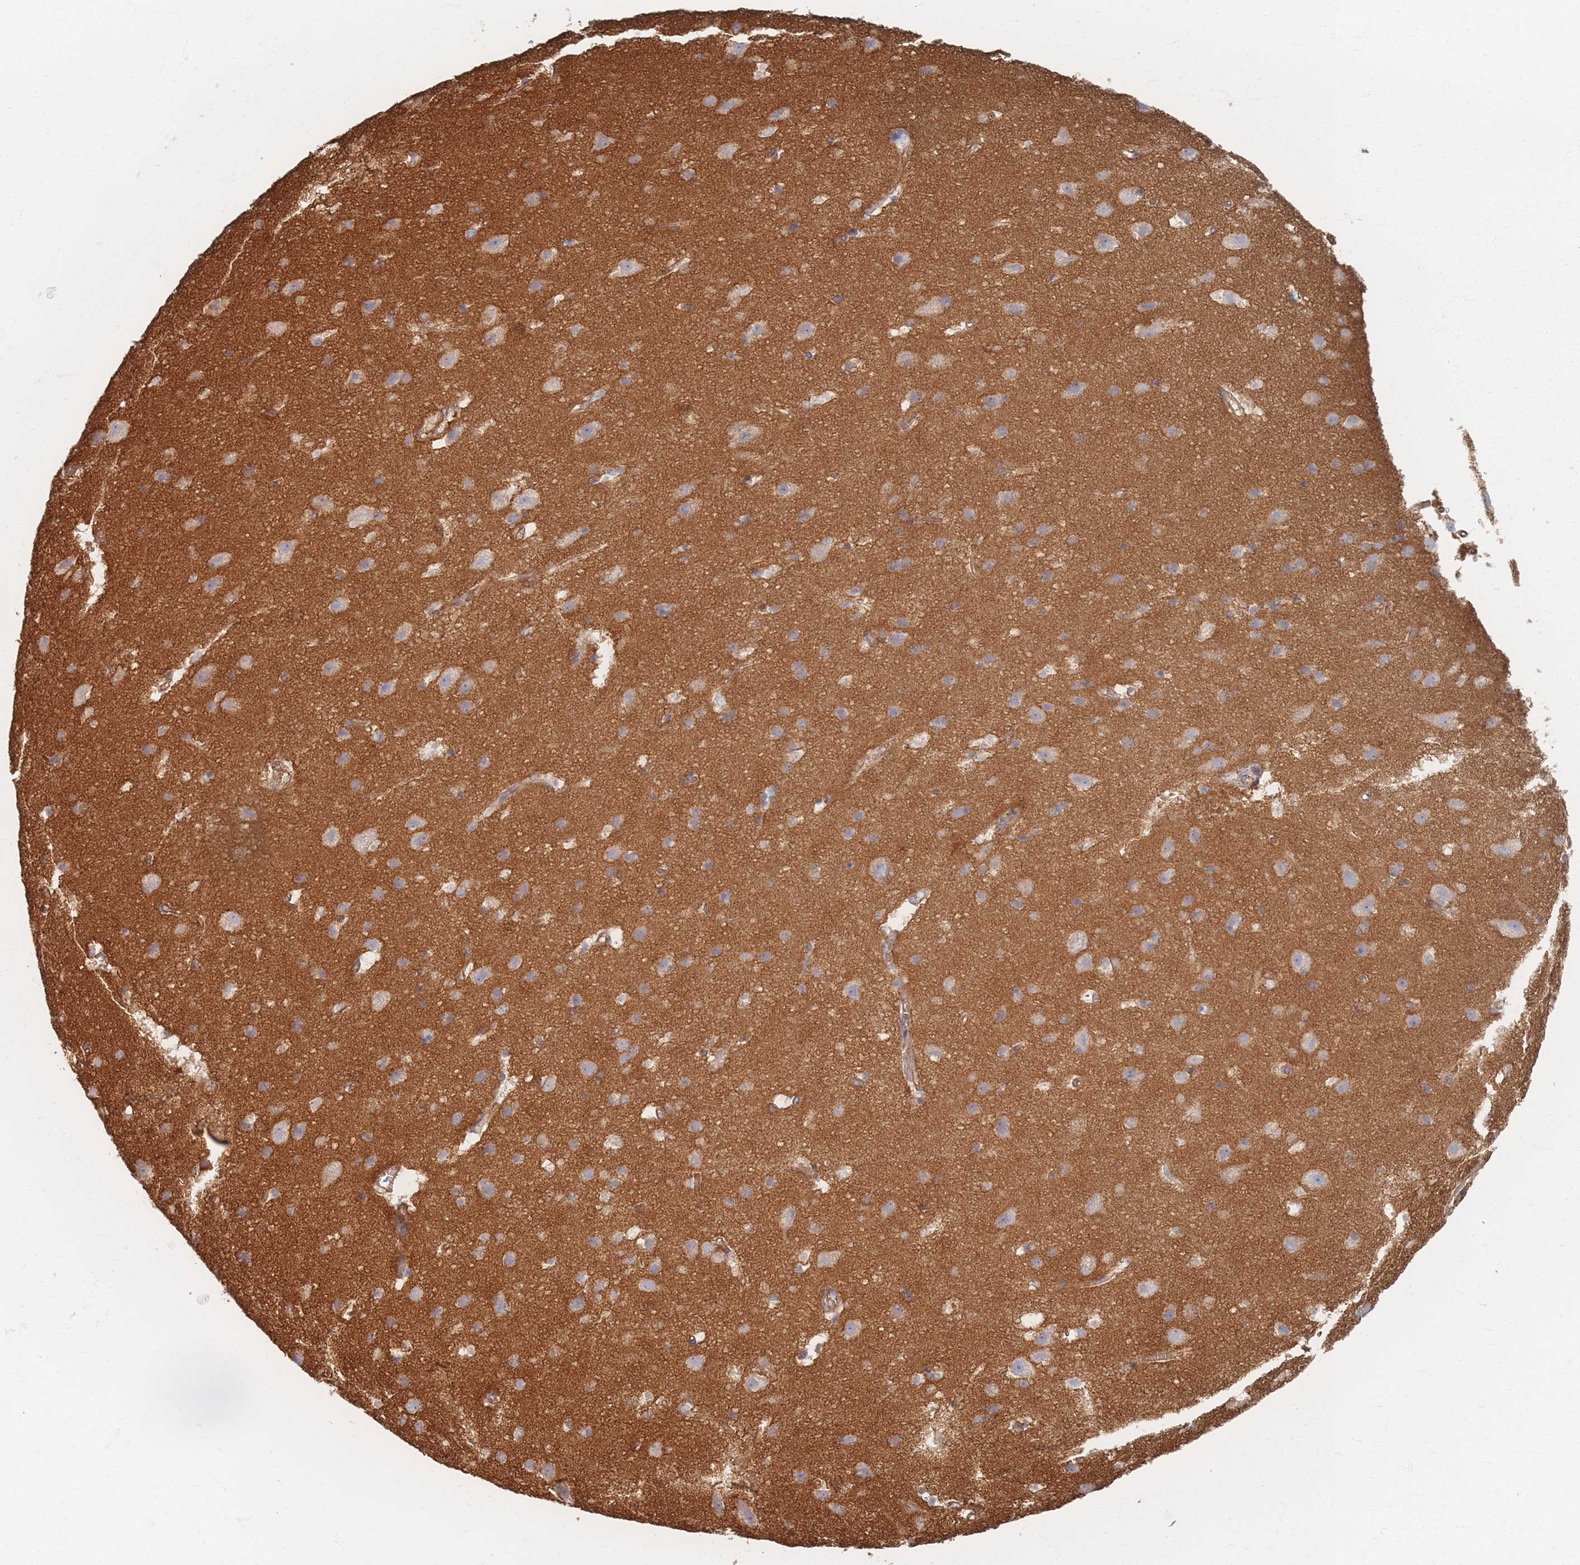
{"staining": {"intensity": "moderate", "quantity": ">75%", "location": "cytoplasmic/membranous"}, "tissue": "cerebral cortex", "cell_type": "Endothelial cells", "image_type": "normal", "snomed": [{"axis": "morphology", "description": "Normal tissue, NOS"}, {"axis": "topography", "description": "Cerebral cortex"}], "caption": "Protein staining of benign cerebral cortex demonstrates moderate cytoplasmic/membranous staining in approximately >75% of endothelial cells.", "gene": "GNB1", "patient": {"sex": "male", "age": 54}}